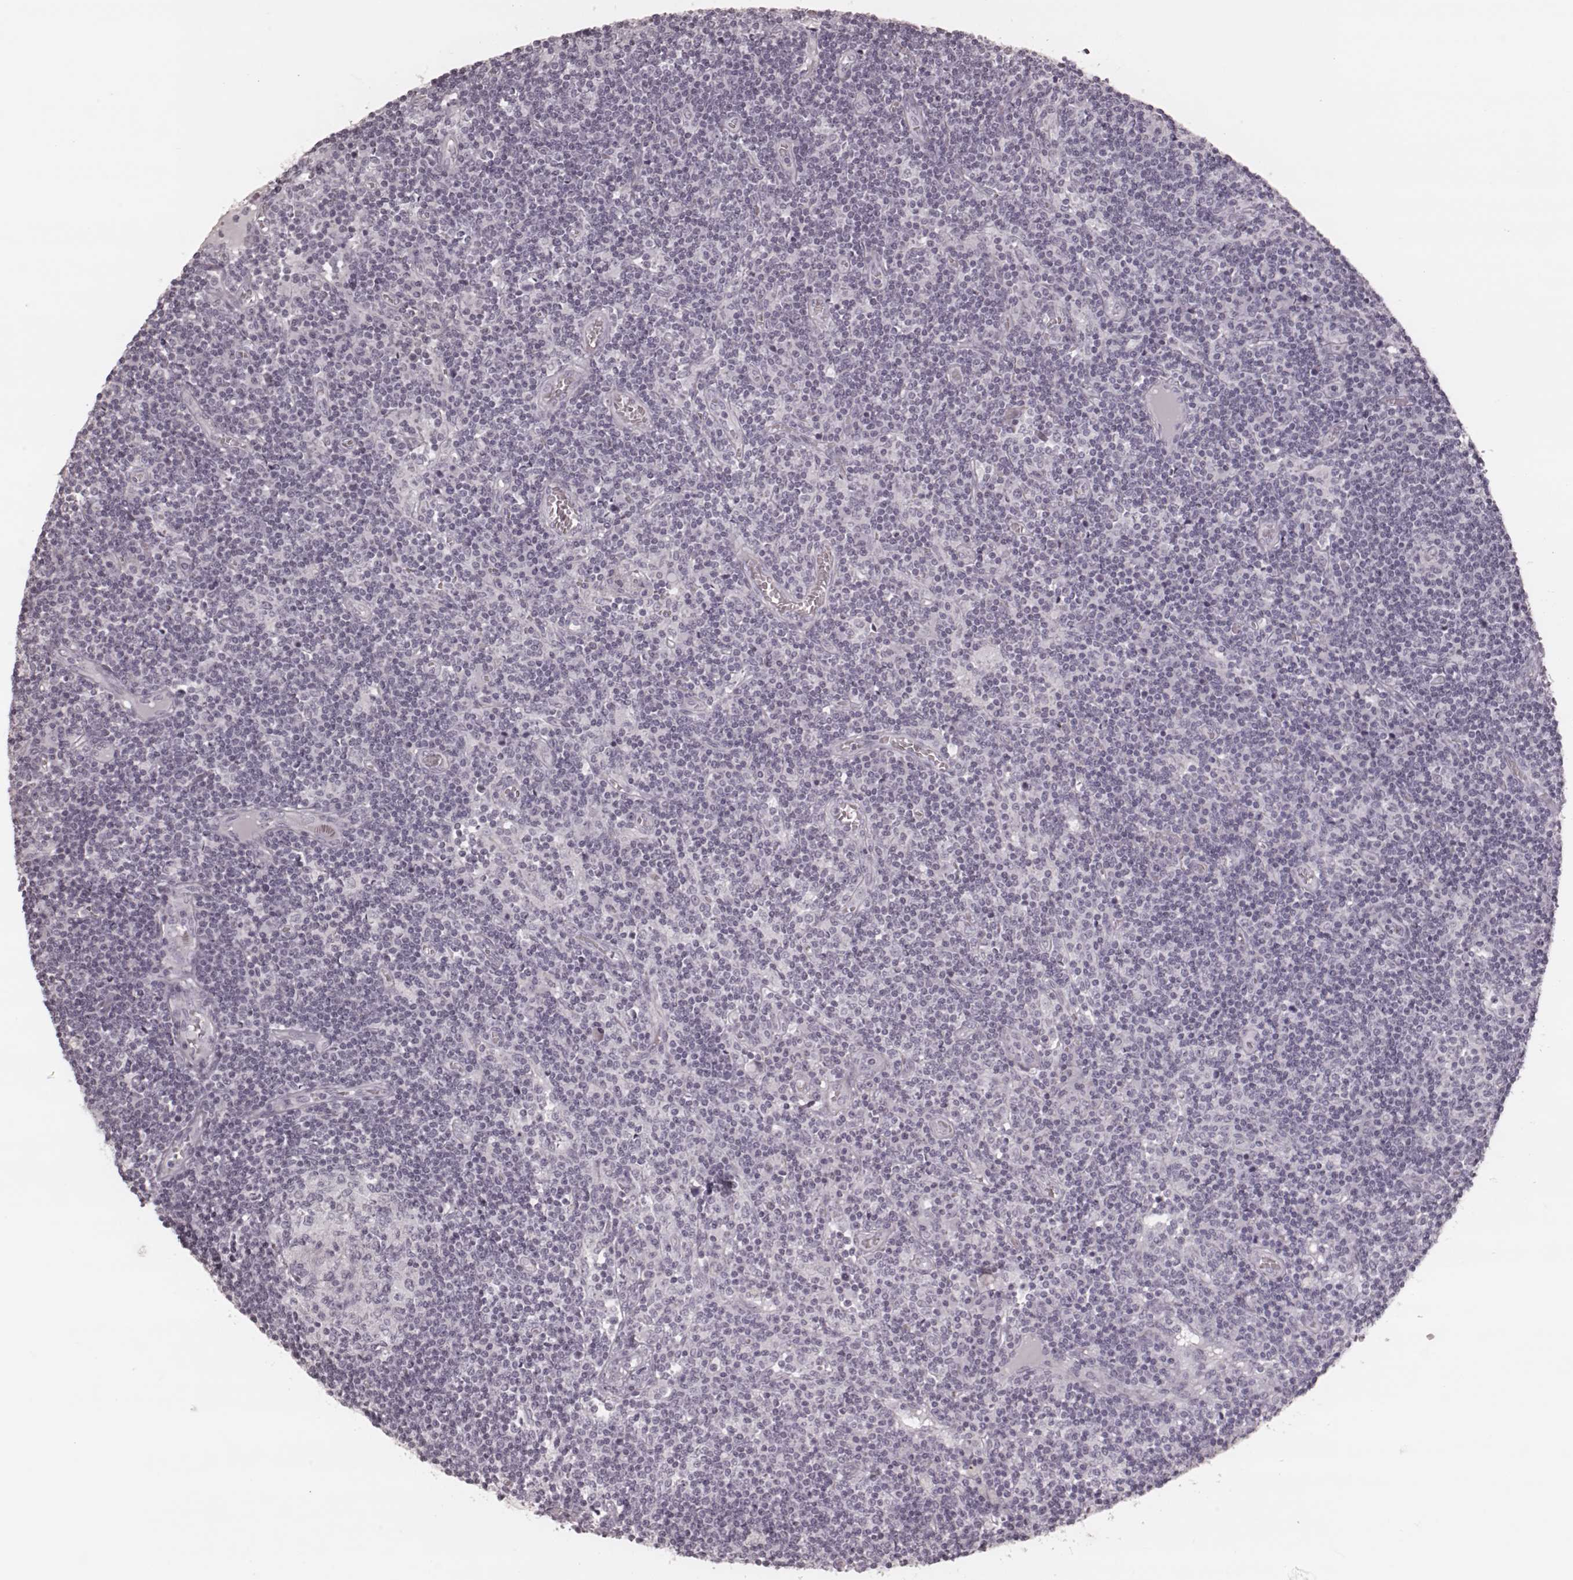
{"staining": {"intensity": "negative", "quantity": "none", "location": "none"}, "tissue": "lymph node", "cell_type": "Germinal center cells", "image_type": "normal", "snomed": [{"axis": "morphology", "description": "Normal tissue, NOS"}, {"axis": "topography", "description": "Lymph node"}], "caption": "Germinal center cells are negative for protein expression in normal human lymph node. (Brightfield microscopy of DAB (3,3'-diaminobenzidine) IHC at high magnification).", "gene": "KRT74", "patient": {"sex": "female", "age": 72}}